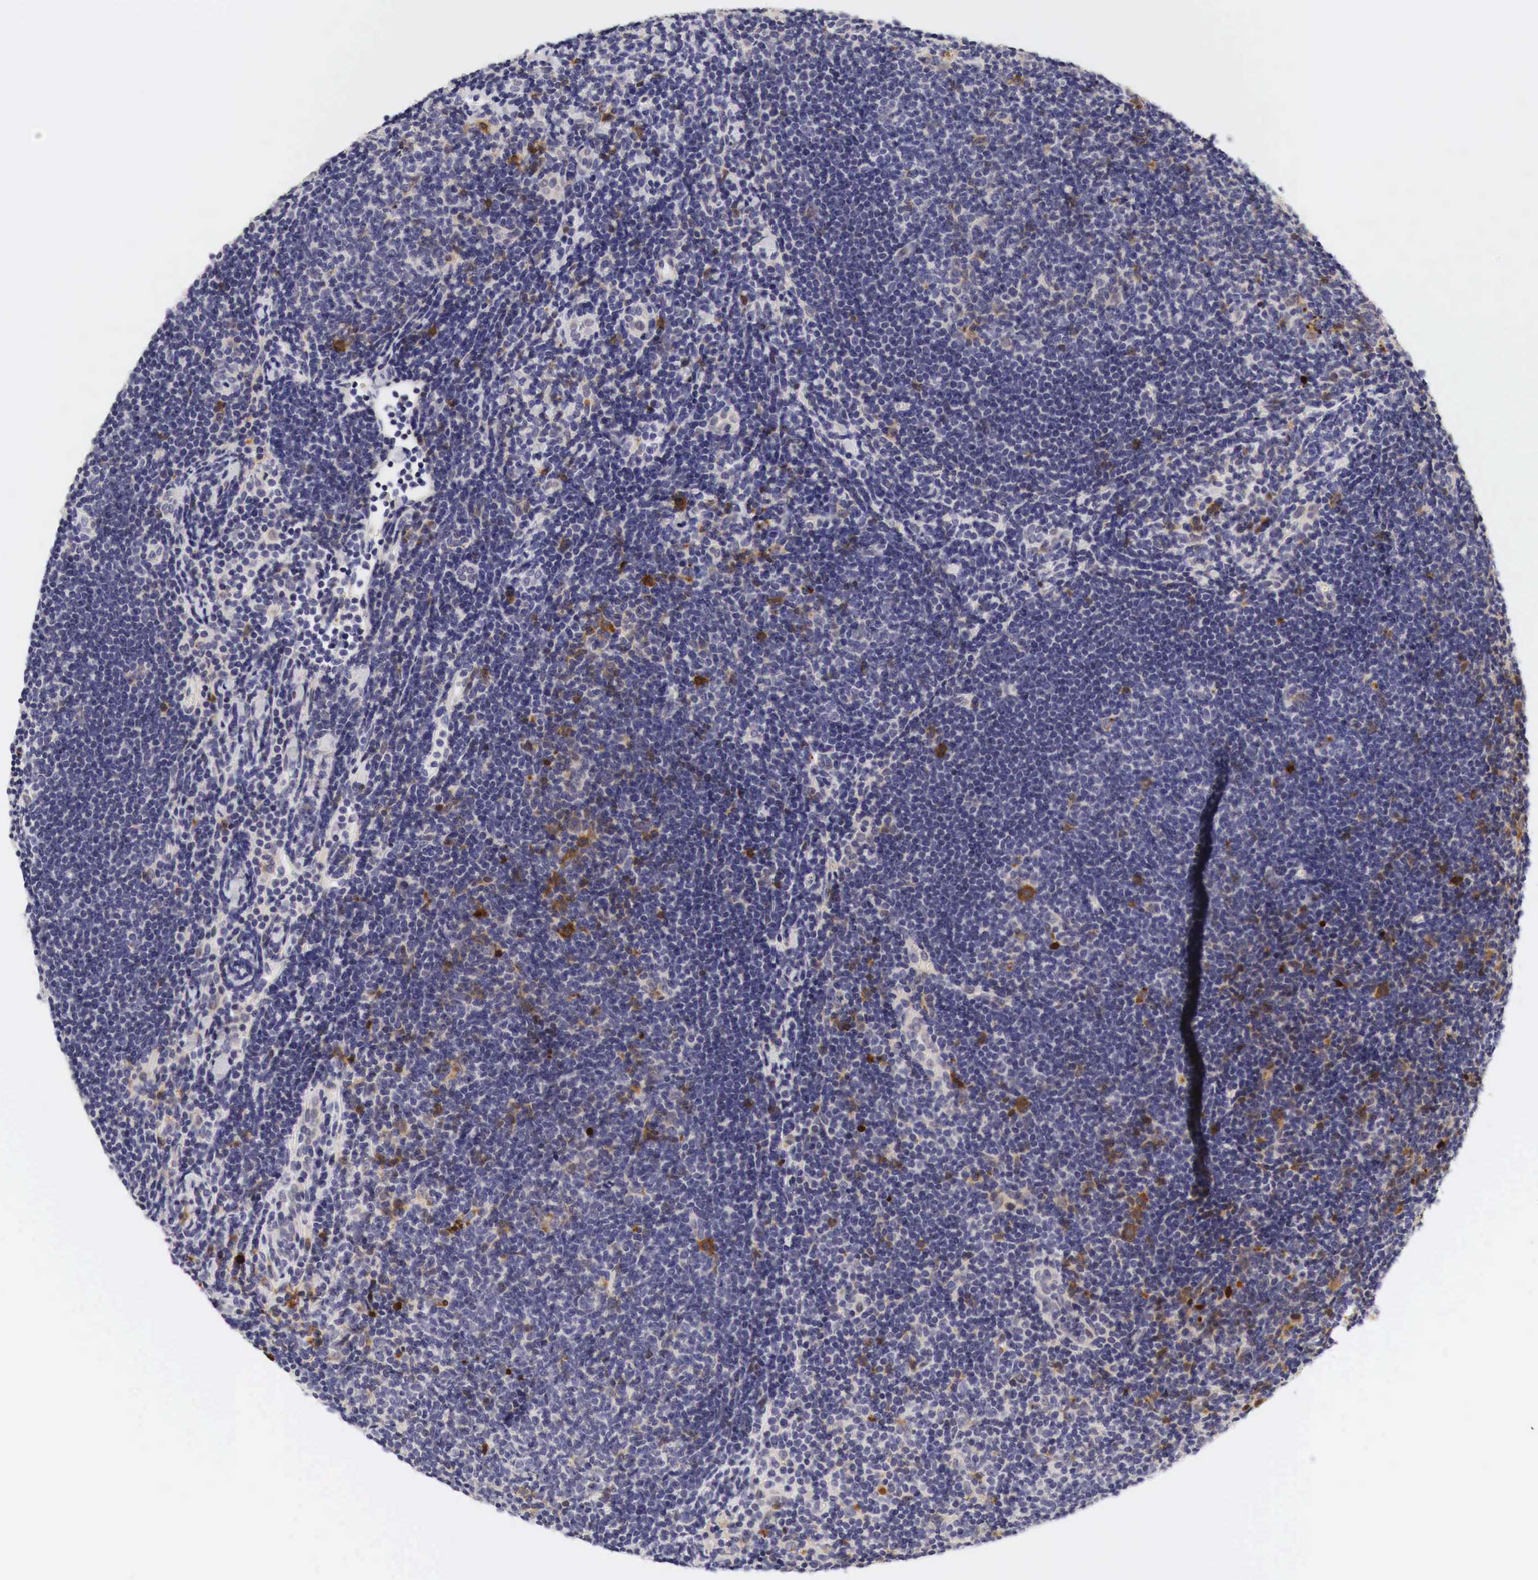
{"staining": {"intensity": "moderate", "quantity": "<25%", "location": "cytoplasmic/membranous,nuclear"}, "tissue": "lymphoma", "cell_type": "Tumor cells", "image_type": "cancer", "snomed": [{"axis": "morphology", "description": "Malignant lymphoma, non-Hodgkin's type, Low grade"}, {"axis": "topography", "description": "Lymph node"}], "caption": "Low-grade malignant lymphoma, non-Hodgkin's type tissue displays moderate cytoplasmic/membranous and nuclear positivity in about <25% of tumor cells, visualized by immunohistochemistry.", "gene": "CASP3", "patient": {"sex": "male", "age": 49}}